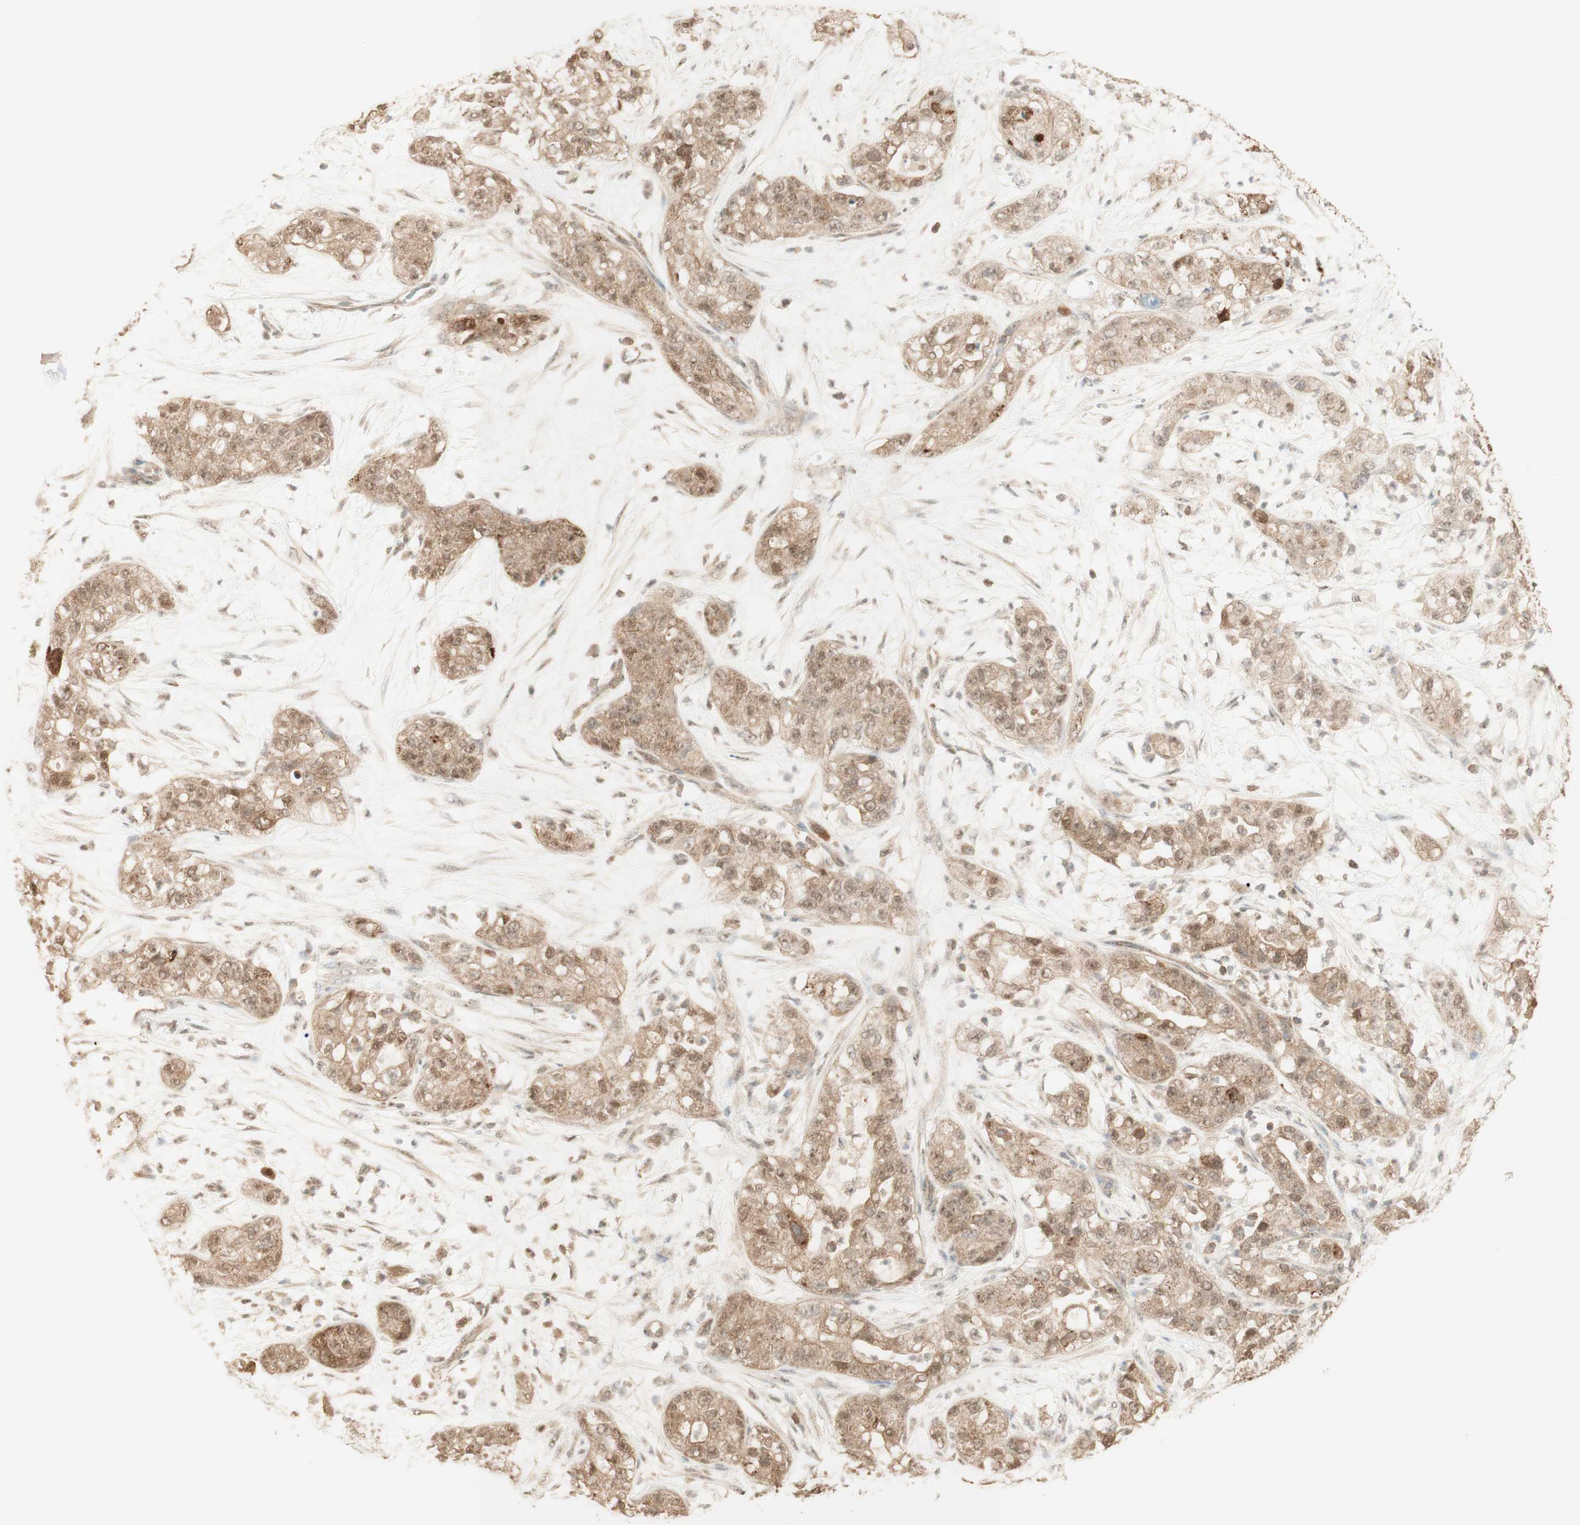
{"staining": {"intensity": "weak", "quantity": ">75%", "location": "cytoplasmic/membranous,nuclear"}, "tissue": "pancreatic cancer", "cell_type": "Tumor cells", "image_type": "cancer", "snomed": [{"axis": "morphology", "description": "Adenocarcinoma, NOS"}, {"axis": "topography", "description": "Pancreas"}], "caption": "Immunohistochemistry (IHC) image of pancreatic cancer stained for a protein (brown), which reveals low levels of weak cytoplasmic/membranous and nuclear staining in about >75% of tumor cells.", "gene": "SPINT2", "patient": {"sex": "female", "age": 78}}